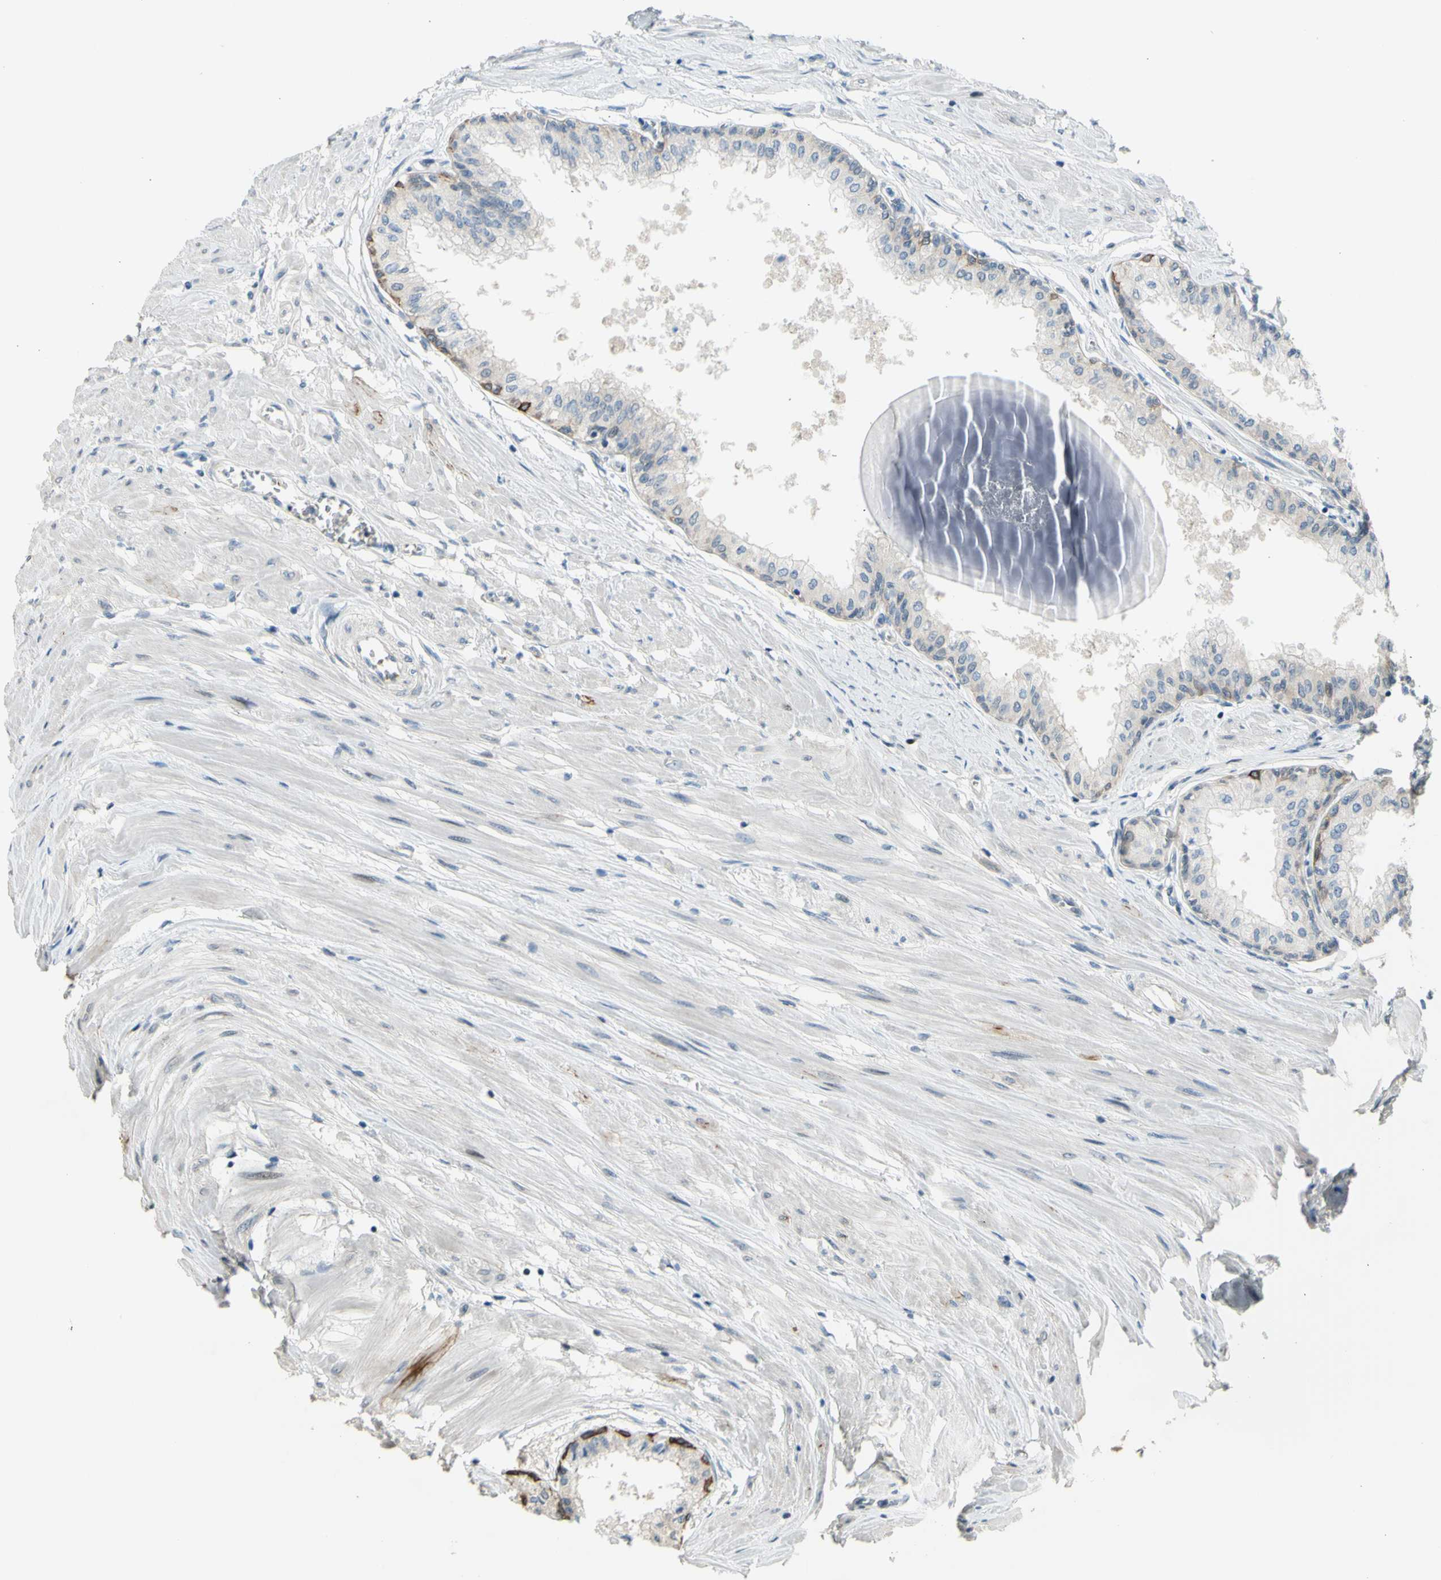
{"staining": {"intensity": "moderate", "quantity": "25%-75%", "location": "cytoplasmic/membranous"}, "tissue": "prostate", "cell_type": "Glandular cells", "image_type": "normal", "snomed": [{"axis": "morphology", "description": "Normal tissue, NOS"}, {"axis": "topography", "description": "Prostate"}, {"axis": "topography", "description": "Seminal veicle"}], "caption": "Protein expression analysis of benign human prostate reveals moderate cytoplasmic/membranous positivity in approximately 25%-75% of glandular cells. The protein of interest is stained brown, and the nuclei are stained in blue (DAB IHC with brightfield microscopy, high magnification).", "gene": "ZNF184", "patient": {"sex": "male", "age": 60}}